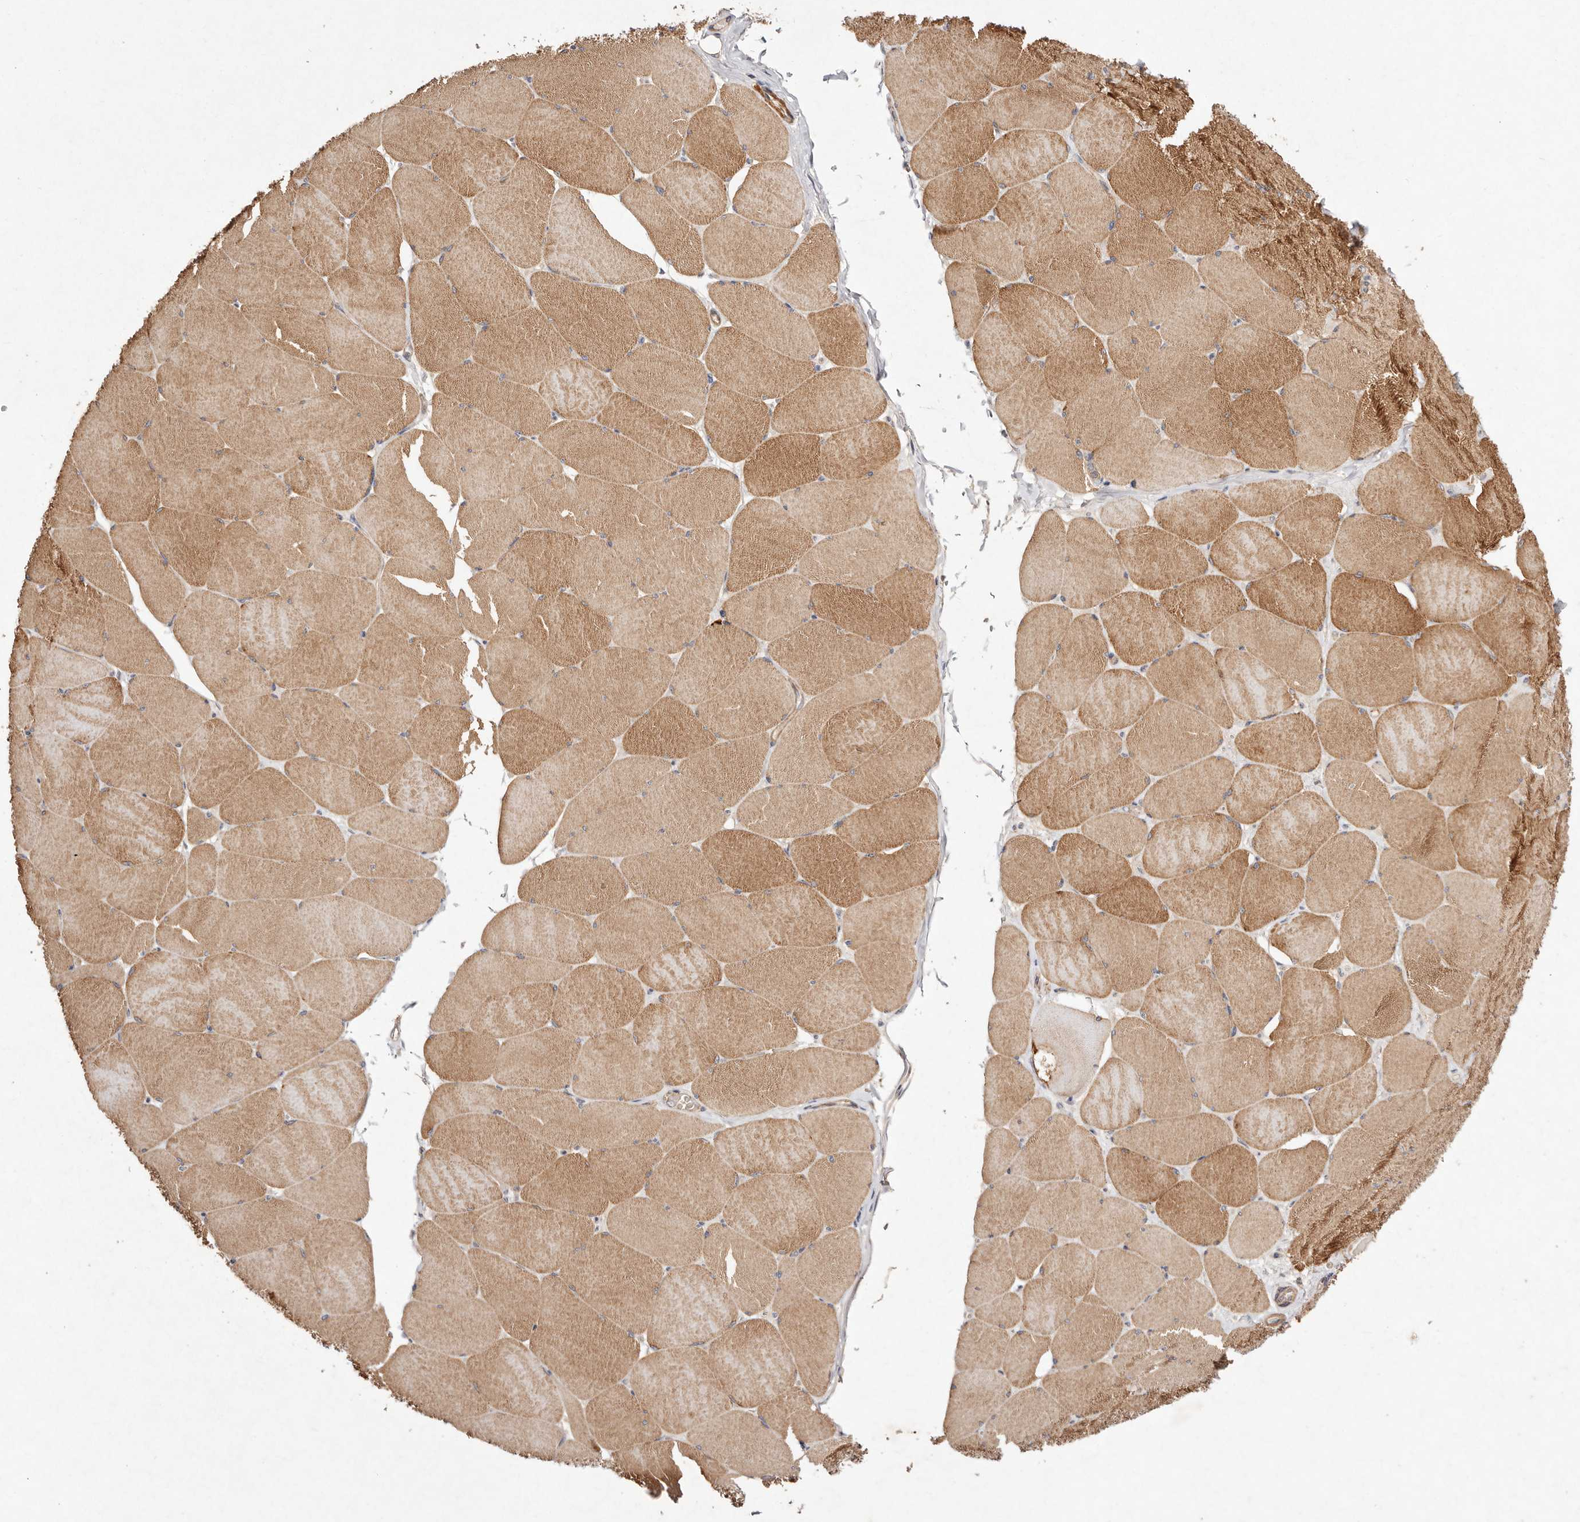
{"staining": {"intensity": "moderate", "quantity": ">75%", "location": "cytoplasmic/membranous"}, "tissue": "skeletal muscle", "cell_type": "Myocytes", "image_type": "normal", "snomed": [{"axis": "morphology", "description": "Normal tissue, NOS"}, {"axis": "topography", "description": "Skeletal muscle"}, {"axis": "topography", "description": "Head-Neck"}], "caption": "High-power microscopy captured an IHC image of unremarkable skeletal muscle, revealing moderate cytoplasmic/membranous staining in about >75% of myocytes.", "gene": "MTMR11", "patient": {"sex": "male", "age": 66}}